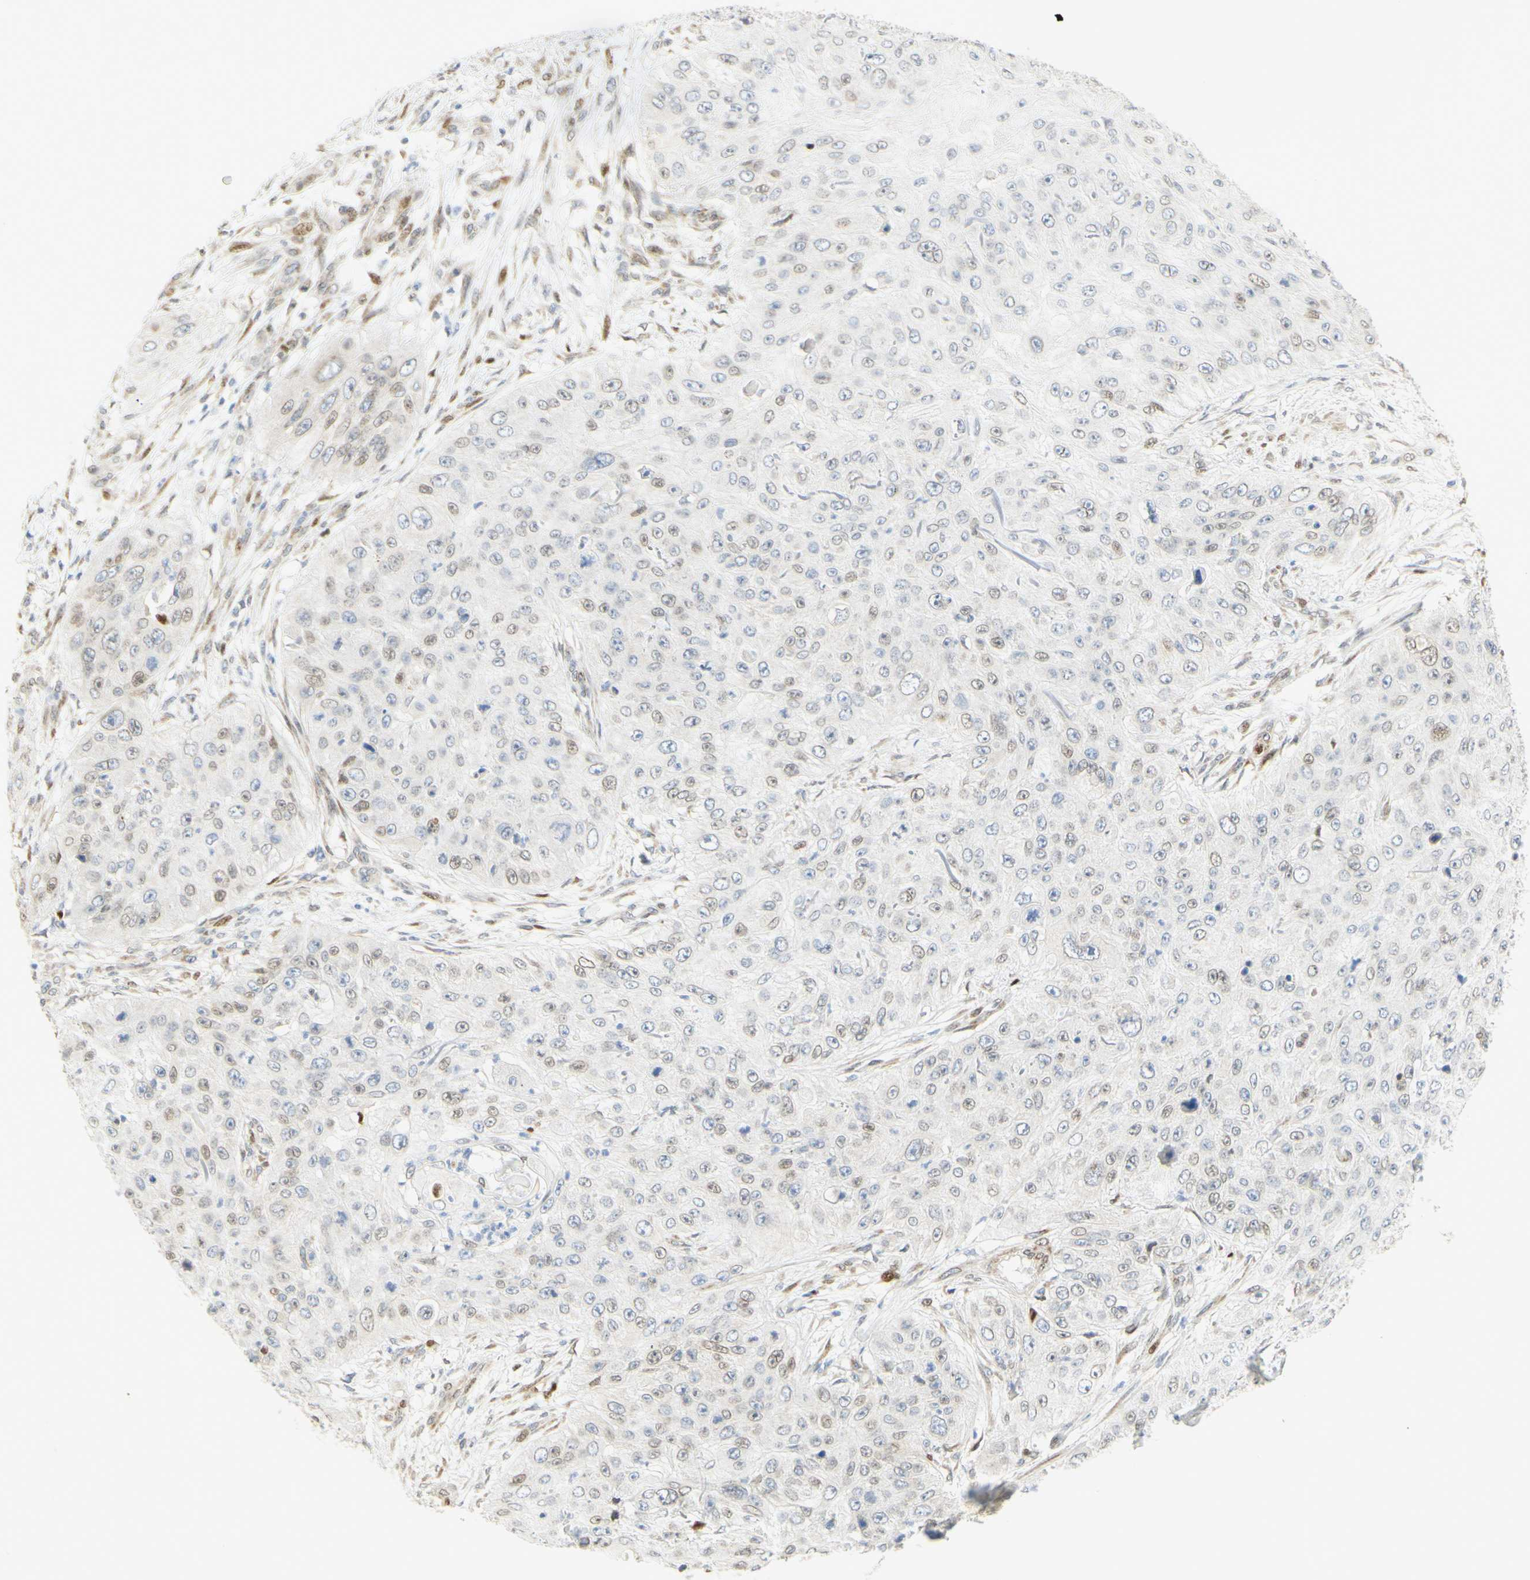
{"staining": {"intensity": "weak", "quantity": "<25%", "location": "cytoplasmic/membranous,nuclear"}, "tissue": "skin cancer", "cell_type": "Tumor cells", "image_type": "cancer", "snomed": [{"axis": "morphology", "description": "Squamous cell carcinoma, NOS"}, {"axis": "topography", "description": "Skin"}], "caption": "This is a photomicrograph of immunohistochemistry (IHC) staining of squamous cell carcinoma (skin), which shows no positivity in tumor cells. The staining was performed using DAB to visualize the protein expression in brown, while the nuclei were stained in blue with hematoxylin (Magnification: 20x).", "gene": "E2F1", "patient": {"sex": "female", "age": 80}}